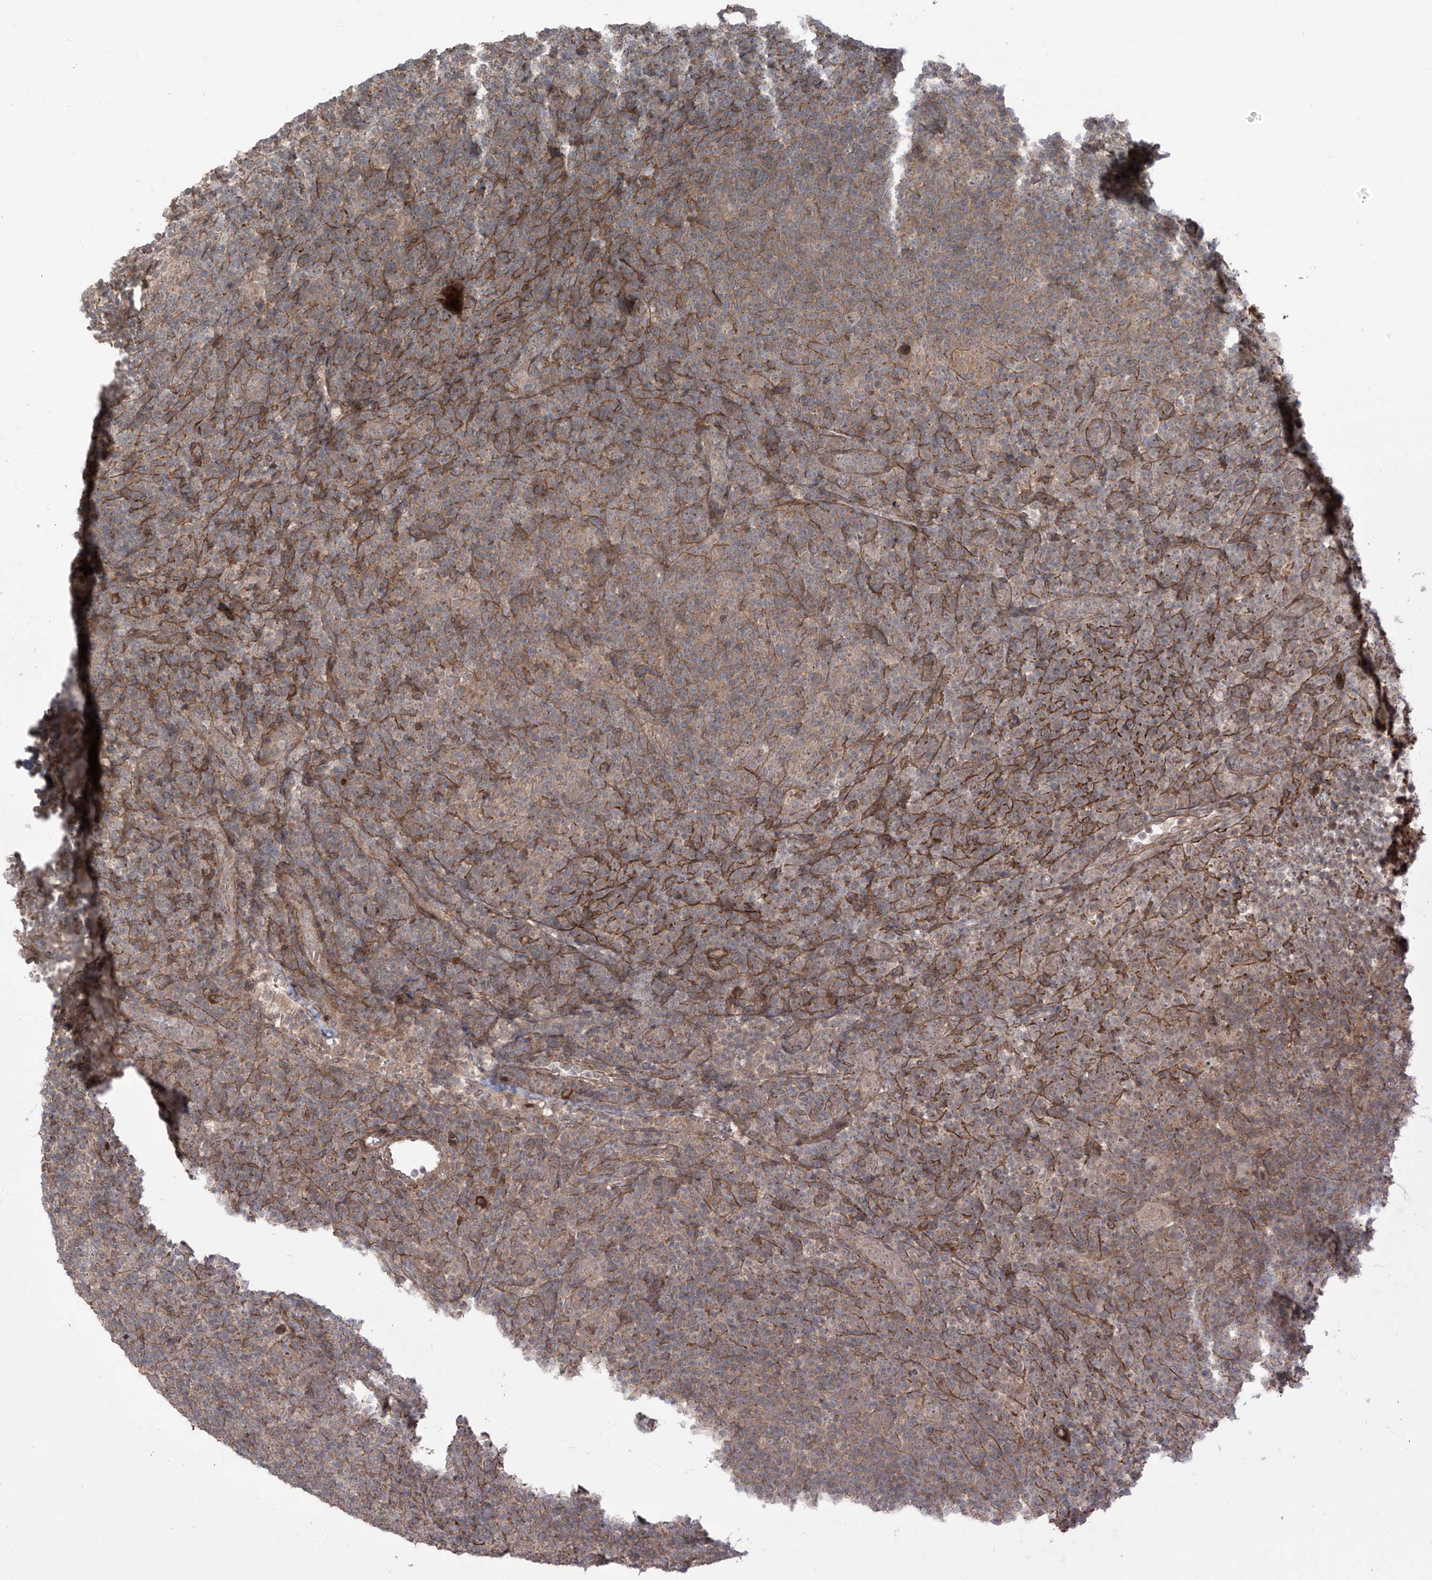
{"staining": {"intensity": "weak", "quantity": "25%-75%", "location": "cytoplasmic/membranous"}, "tissue": "lymphoma", "cell_type": "Tumor cells", "image_type": "cancer", "snomed": [{"axis": "morphology", "description": "Hodgkin's disease, NOS"}, {"axis": "topography", "description": "Lymph node"}], "caption": "Immunohistochemical staining of human Hodgkin's disease displays low levels of weak cytoplasmic/membranous protein staining in approximately 25%-75% of tumor cells.", "gene": "LRRC74A", "patient": {"sex": "female", "age": 57}}